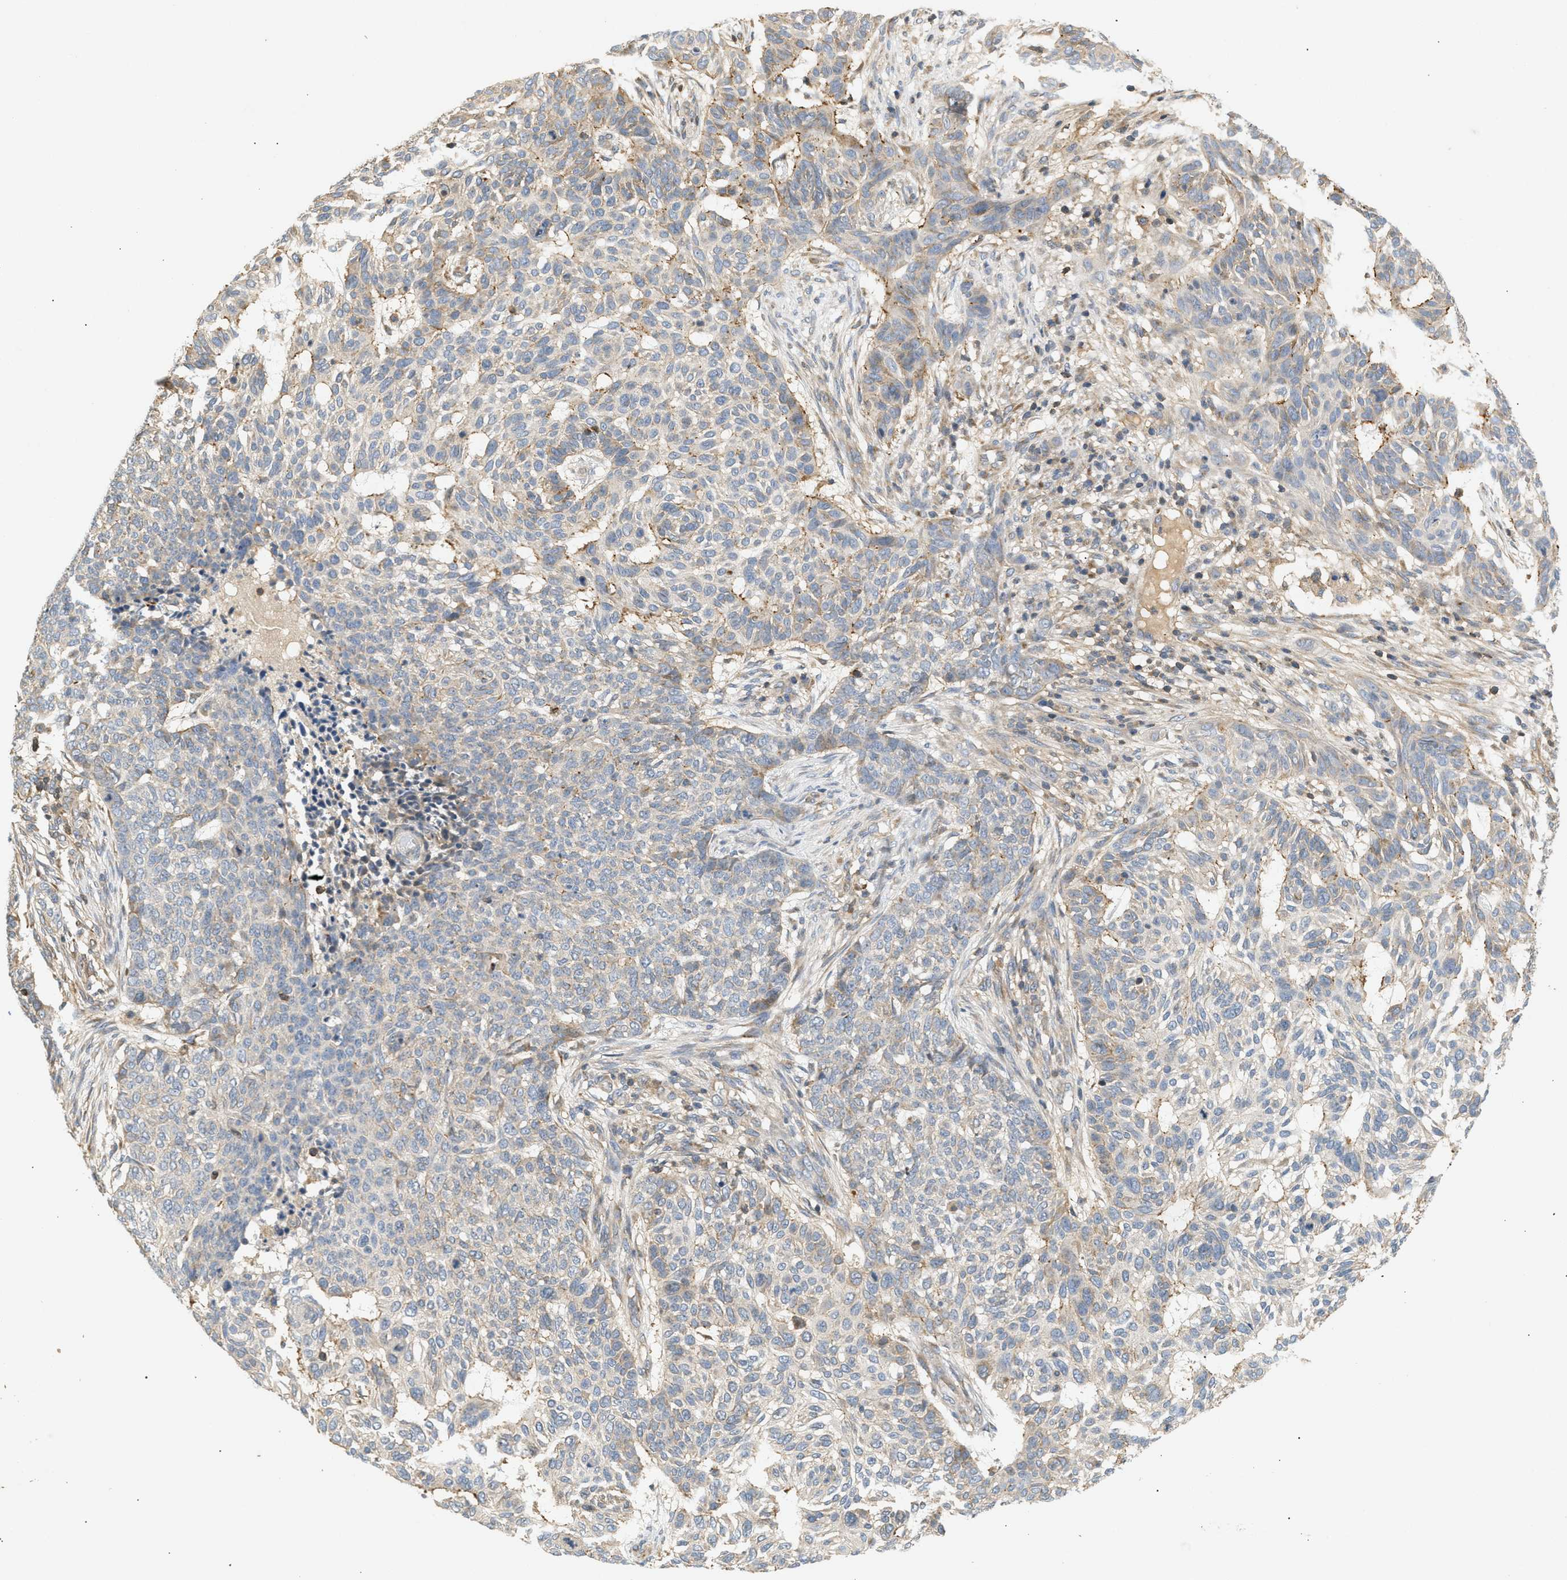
{"staining": {"intensity": "moderate", "quantity": "<25%", "location": "cytoplasmic/membranous"}, "tissue": "skin cancer", "cell_type": "Tumor cells", "image_type": "cancer", "snomed": [{"axis": "morphology", "description": "Basal cell carcinoma"}, {"axis": "topography", "description": "Skin"}], "caption": "An immunohistochemistry (IHC) micrograph of tumor tissue is shown. Protein staining in brown highlights moderate cytoplasmic/membranous positivity in basal cell carcinoma (skin) within tumor cells.", "gene": "FARS2", "patient": {"sex": "male", "age": 85}}